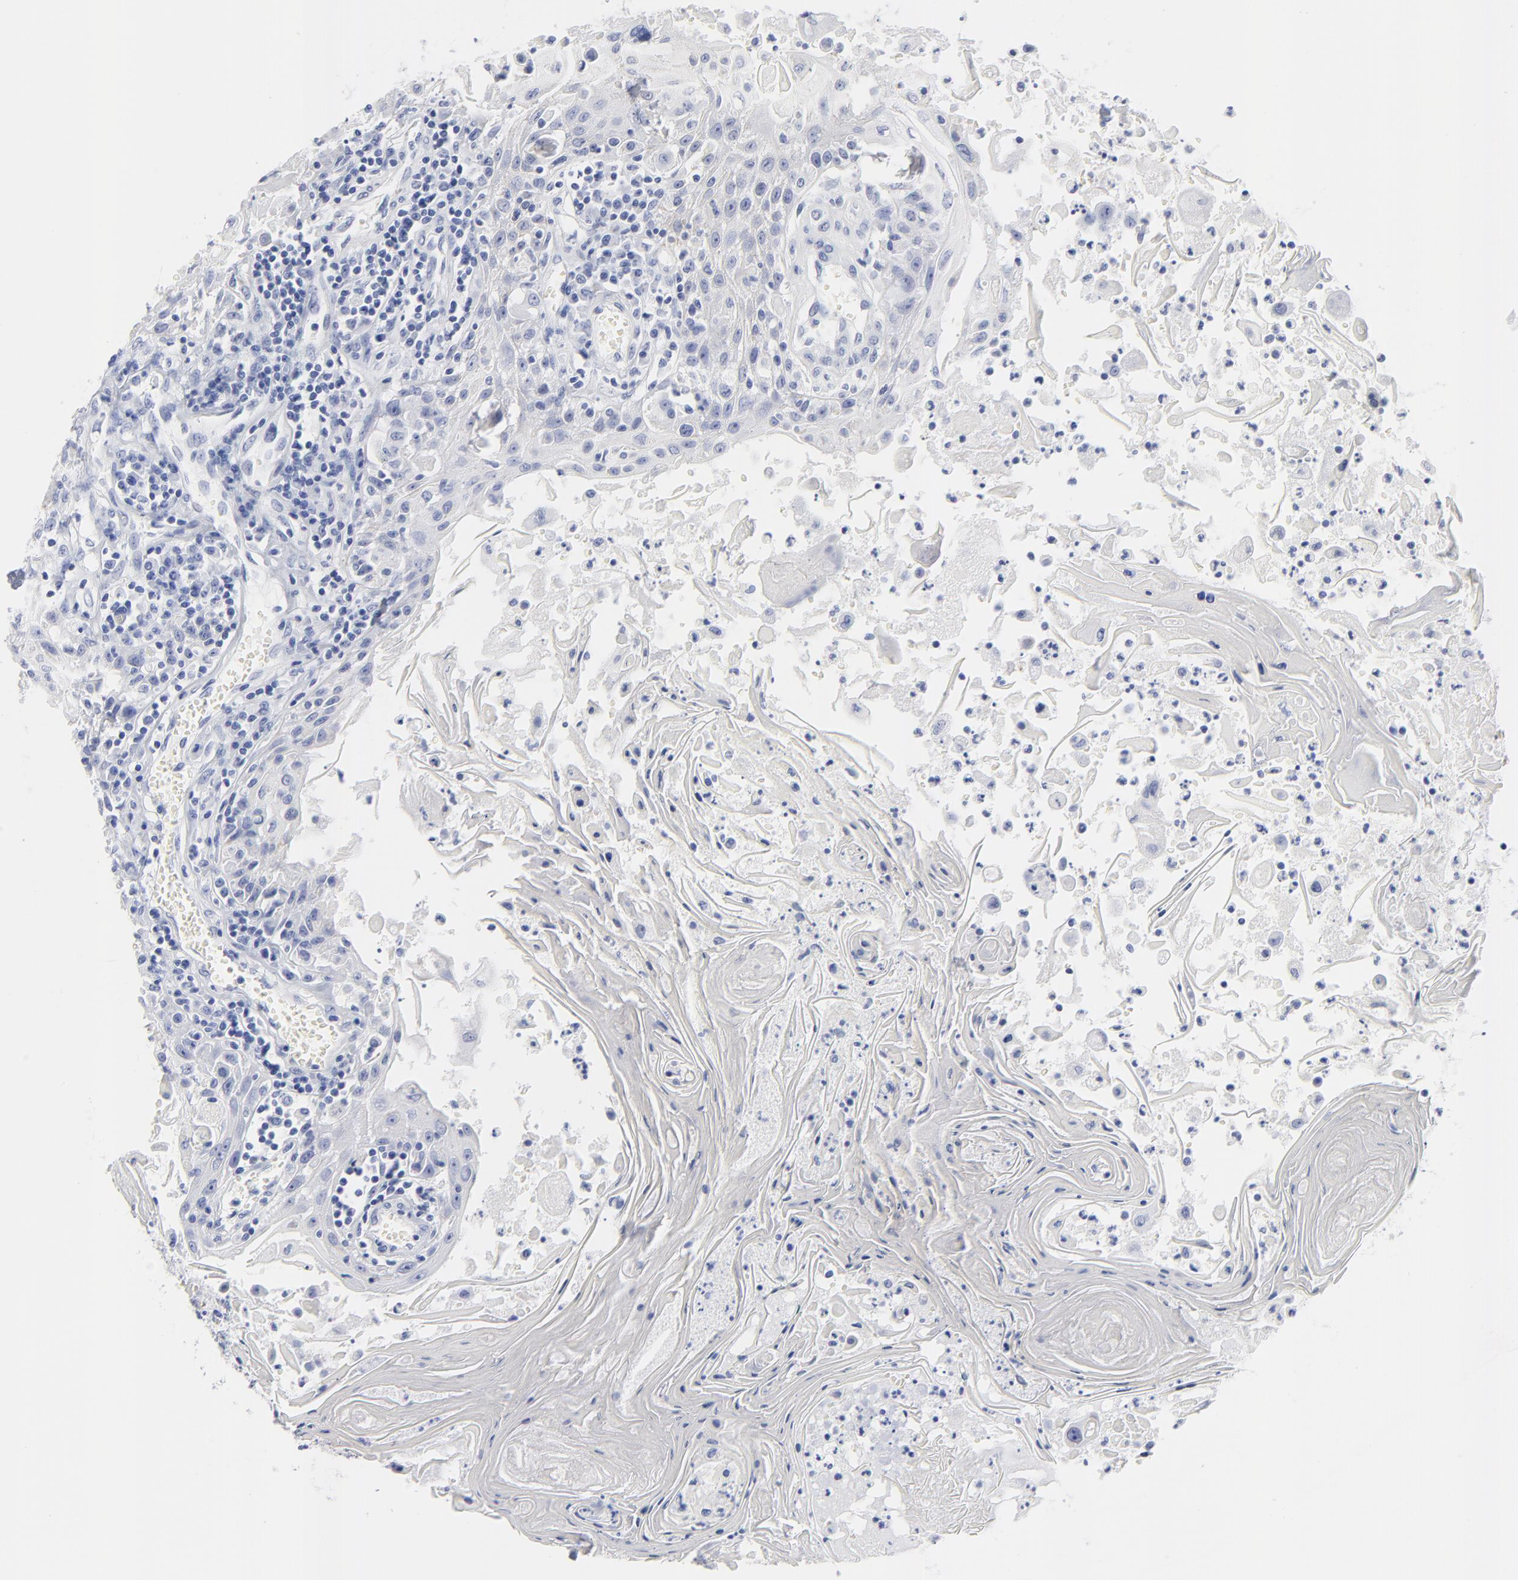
{"staining": {"intensity": "negative", "quantity": "none", "location": "none"}, "tissue": "head and neck cancer", "cell_type": "Tumor cells", "image_type": "cancer", "snomed": [{"axis": "morphology", "description": "Squamous cell carcinoma, NOS"}, {"axis": "topography", "description": "Oral tissue"}, {"axis": "topography", "description": "Head-Neck"}], "caption": "Tumor cells are negative for protein expression in human squamous cell carcinoma (head and neck).", "gene": "ACY1", "patient": {"sex": "female", "age": 76}}